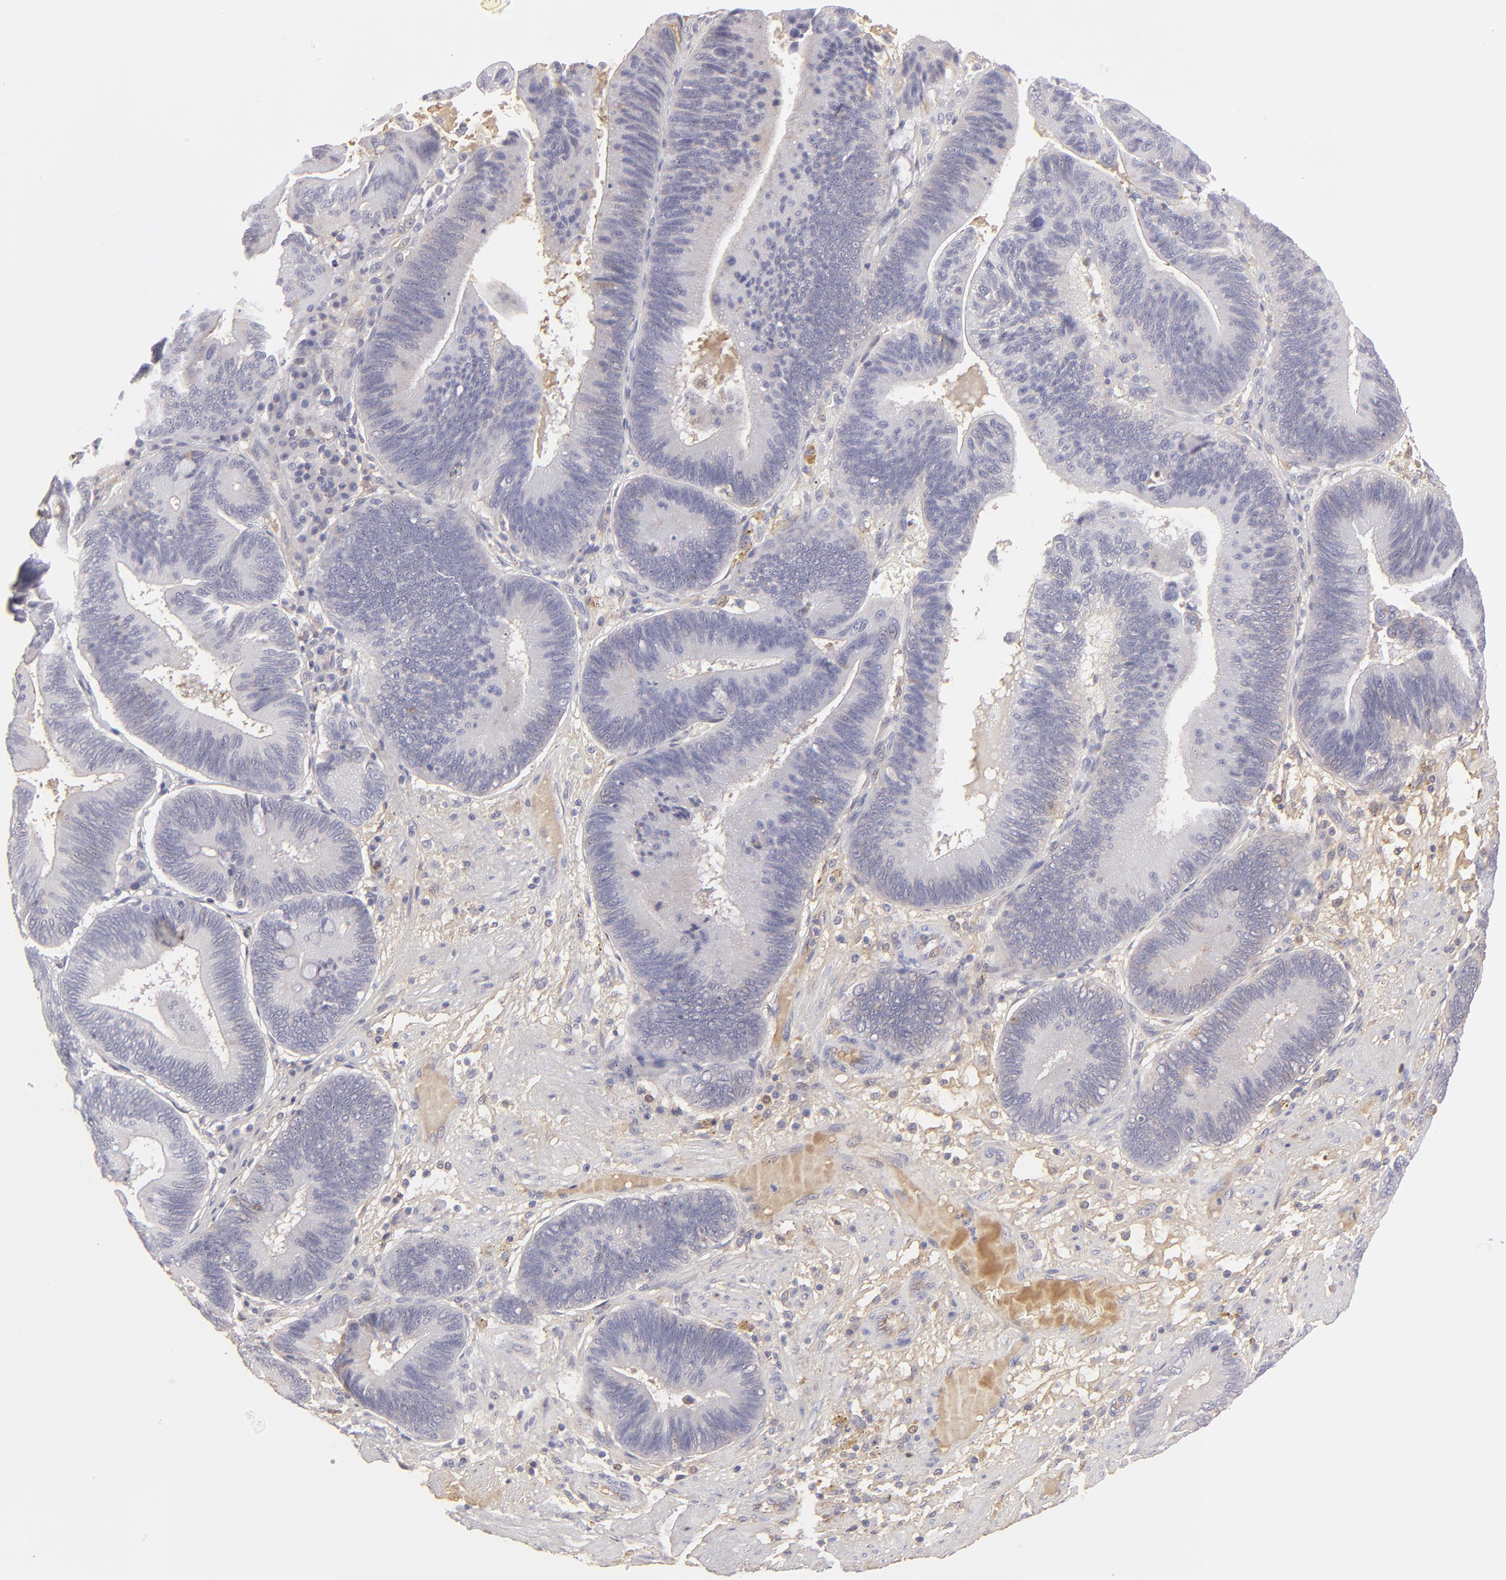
{"staining": {"intensity": "negative", "quantity": "none", "location": "none"}, "tissue": "pancreatic cancer", "cell_type": "Tumor cells", "image_type": "cancer", "snomed": [{"axis": "morphology", "description": "Adenocarcinoma, NOS"}, {"axis": "topography", "description": "Pancreas"}], "caption": "The histopathology image reveals no staining of tumor cells in pancreatic cancer (adenocarcinoma). Brightfield microscopy of IHC stained with DAB (brown) and hematoxylin (blue), captured at high magnification.", "gene": "ABCC4", "patient": {"sex": "male", "age": 82}}